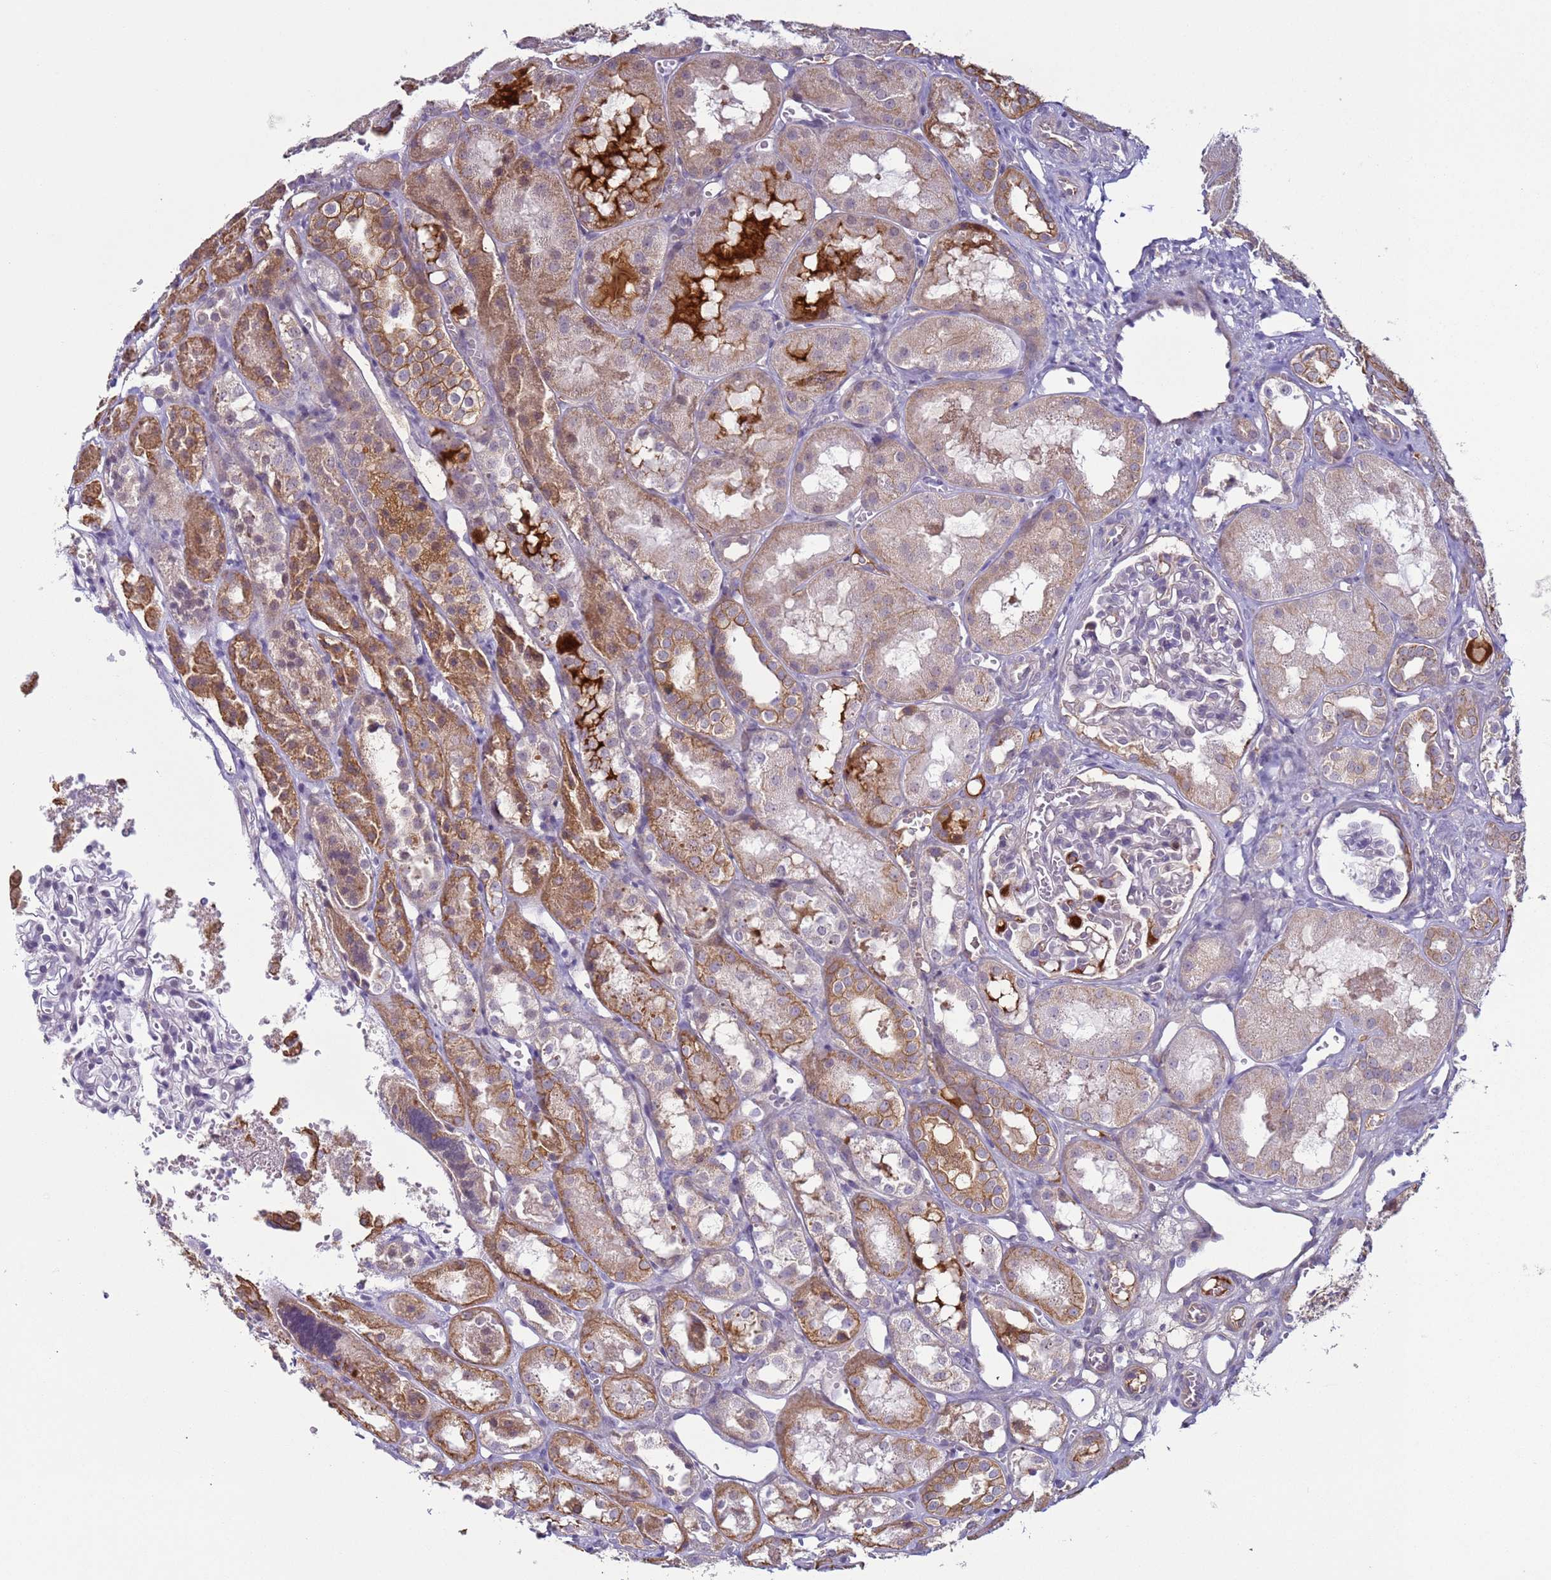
{"staining": {"intensity": "negative", "quantity": "none", "location": "none"}, "tissue": "kidney", "cell_type": "Cells in glomeruli", "image_type": "normal", "snomed": [{"axis": "morphology", "description": "Normal tissue, NOS"}, {"axis": "topography", "description": "Kidney"}], "caption": "Immunohistochemical staining of normal kidney shows no significant positivity in cells in glomeruli. (DAB (3,3'-diaminobenzidine) immunohistochemistry (IHC) with hematoxylin counter stain).", "gene": "NPAP1", "patient": {"sex": "male", "age": 16}}